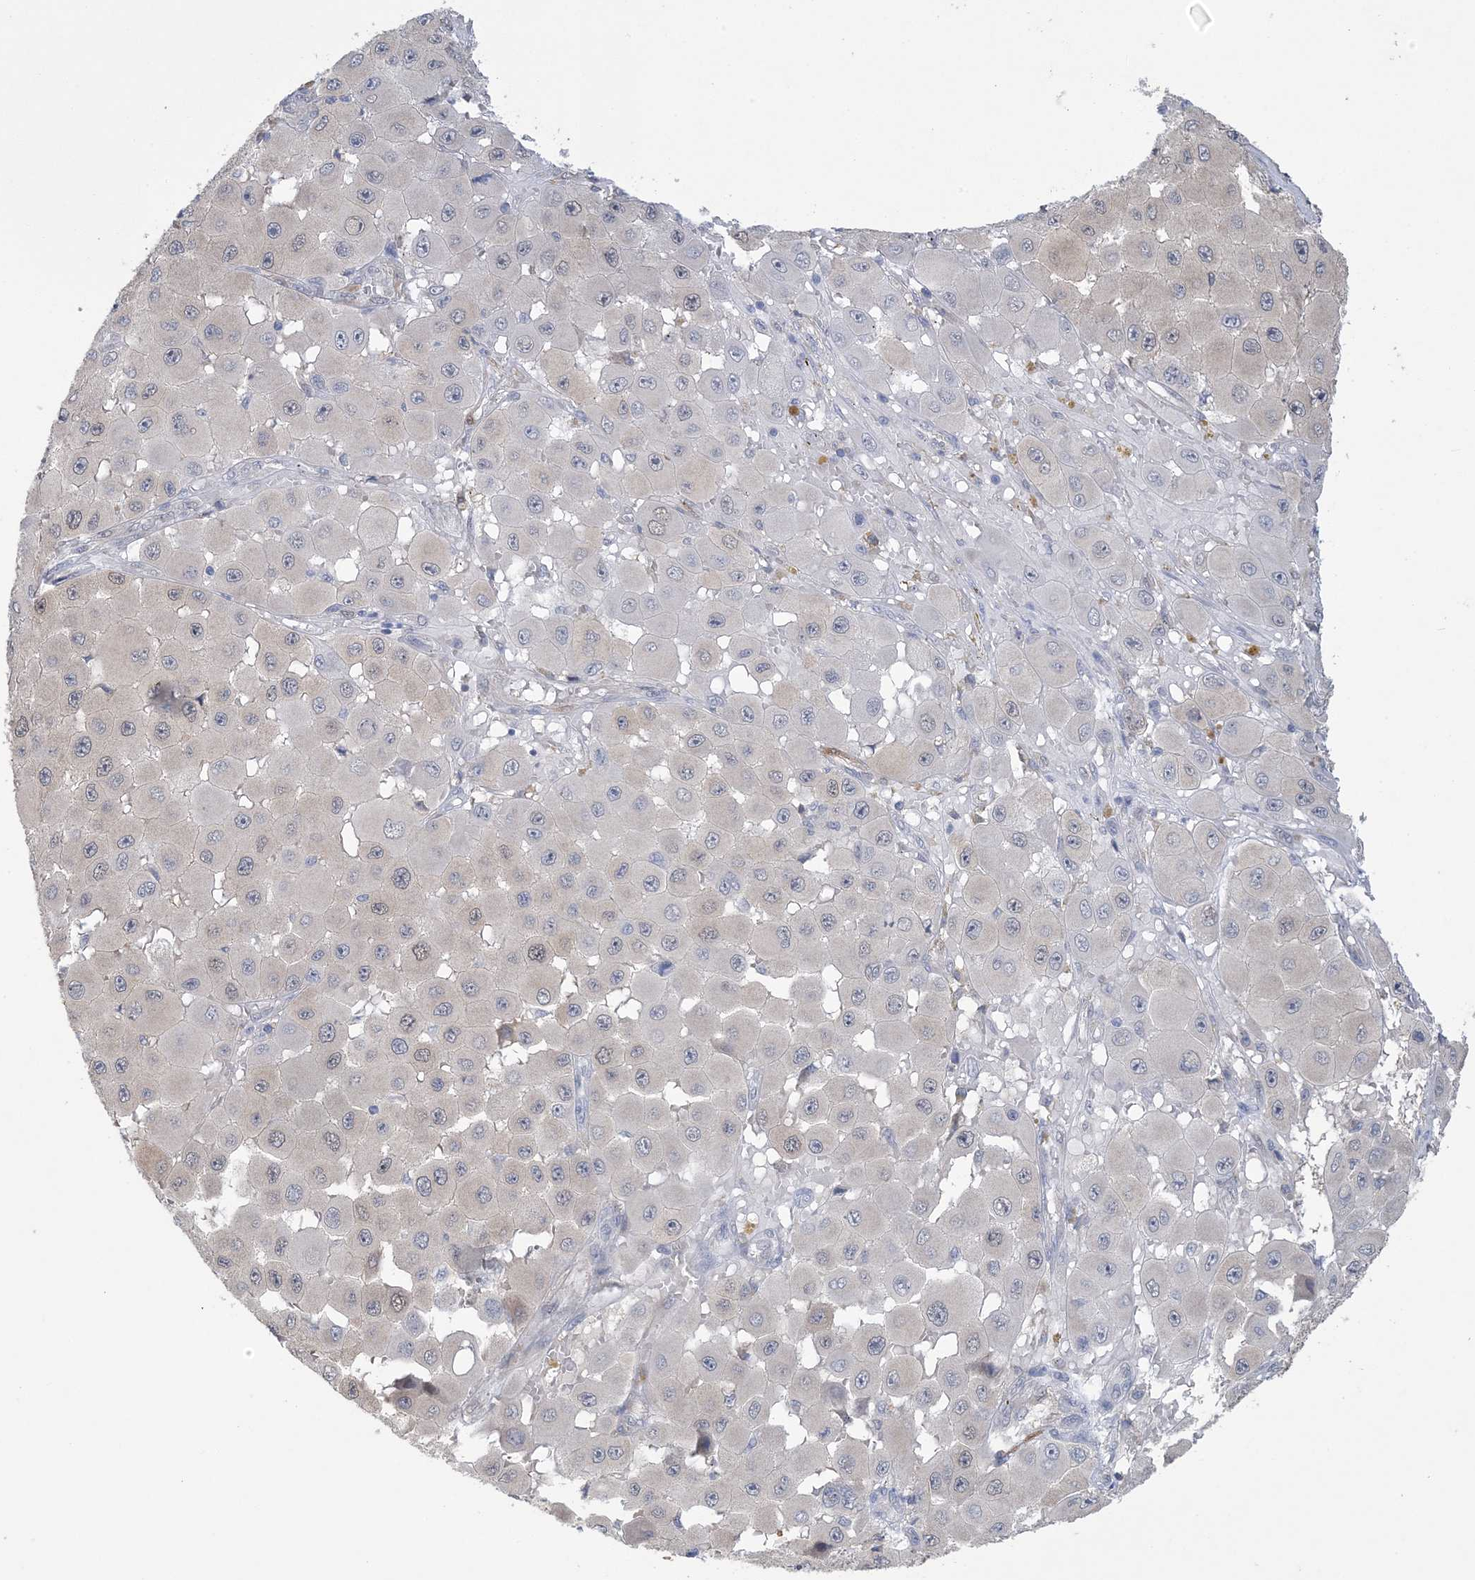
{"staining": {"intensity": "negative", "quantity": "none", "location": "none"}, "tissue": "melanoma", "cell_type": "Tumor cells", "image_type": "cancer", "snomed": [{"axis": "morphology", "description": "Malignant melanoma, NOS"}, {"axis": "topography", "description": "Skin"}], "caption": "Malignant melanoma stained for a protein using IHC displays no staining tumor cells.", "gene": "HMGCS1", "patient": {"sex": "female", "age": 81}}